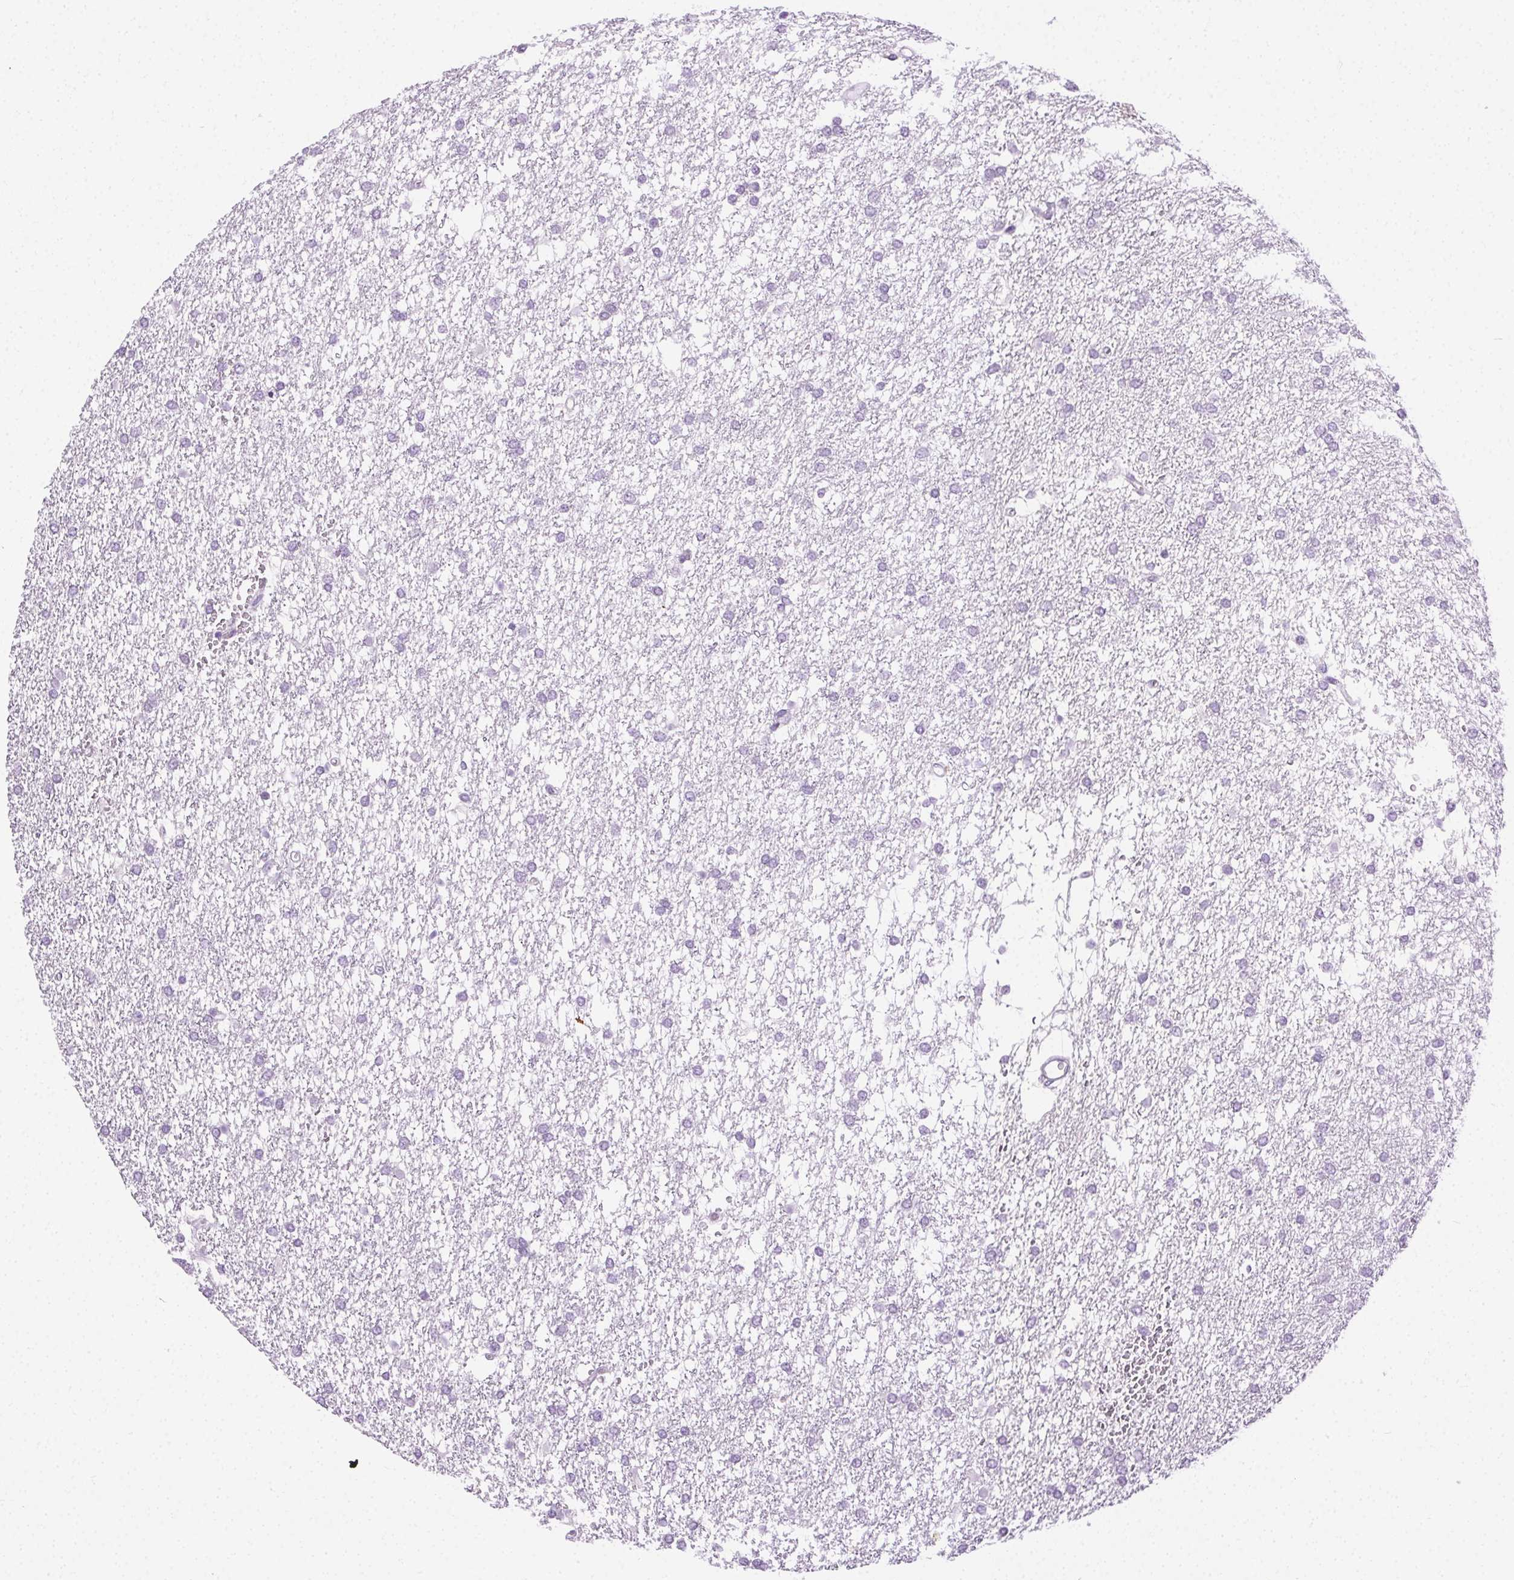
{"staining": {"intensity": "negative", "quantity": "none", "location": "none"}, "tissue": "glioma", "cell_type": "Tumor cells", "image_type": "cancer", "snomed": [{"axis": "morphology", "description": "Glioma, malignant, High grade"}, {"axis": "topography", "description": "Brain"}], "caption": "High magnification brightfield microscopy of glioma stained with DAB (3,3'-diaminobenzidine) (brown) and counterstained with hematoxylin (blue): tumor cells show no significant staining. Nuclei are stained in blue.", "gene": "C20orf85", "patient": {"sex": "female", "age": 61}}